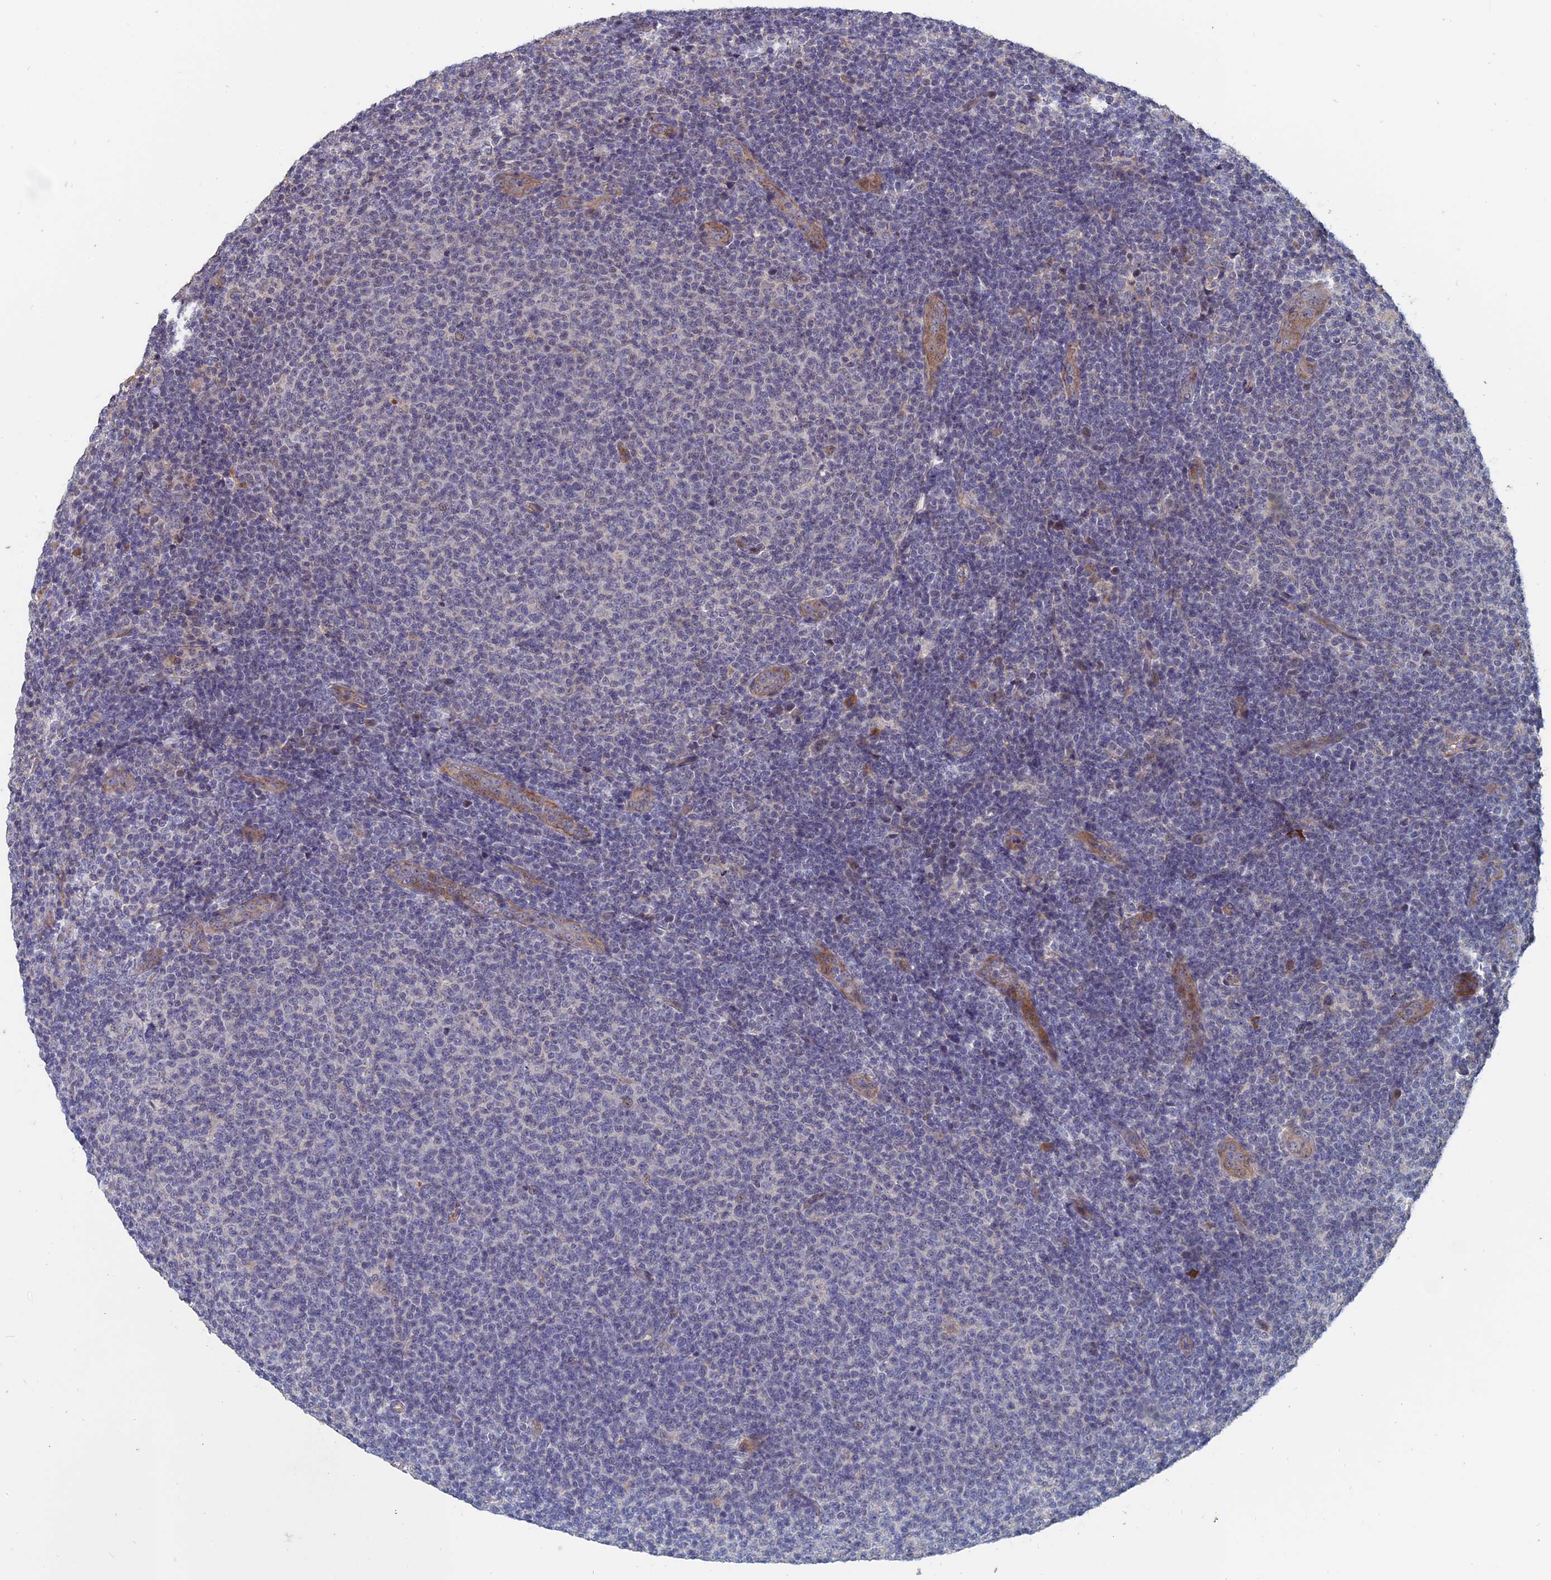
{"staining": {"intensity": "negative", "quantity": "none", "location": "none"}, "tissue": "lymphoma", "cell_type": "Tumor cells", "image_type": "cancer", "snomed": [{"axis": "morphology", "description": "Malignant lymphoma, non-Hodgkin's type, Low grade"}, {"axis": "topography", "description": "Lymph node"}], "caption": "Immunohistochemistry (IHC) of malignant lymphoma, non-Hodgkin's type (low-grade) demonstrates no staining in tumor cells.", "gene": "SLC33A1", "patient": {"sex": "male", "age": 66}}